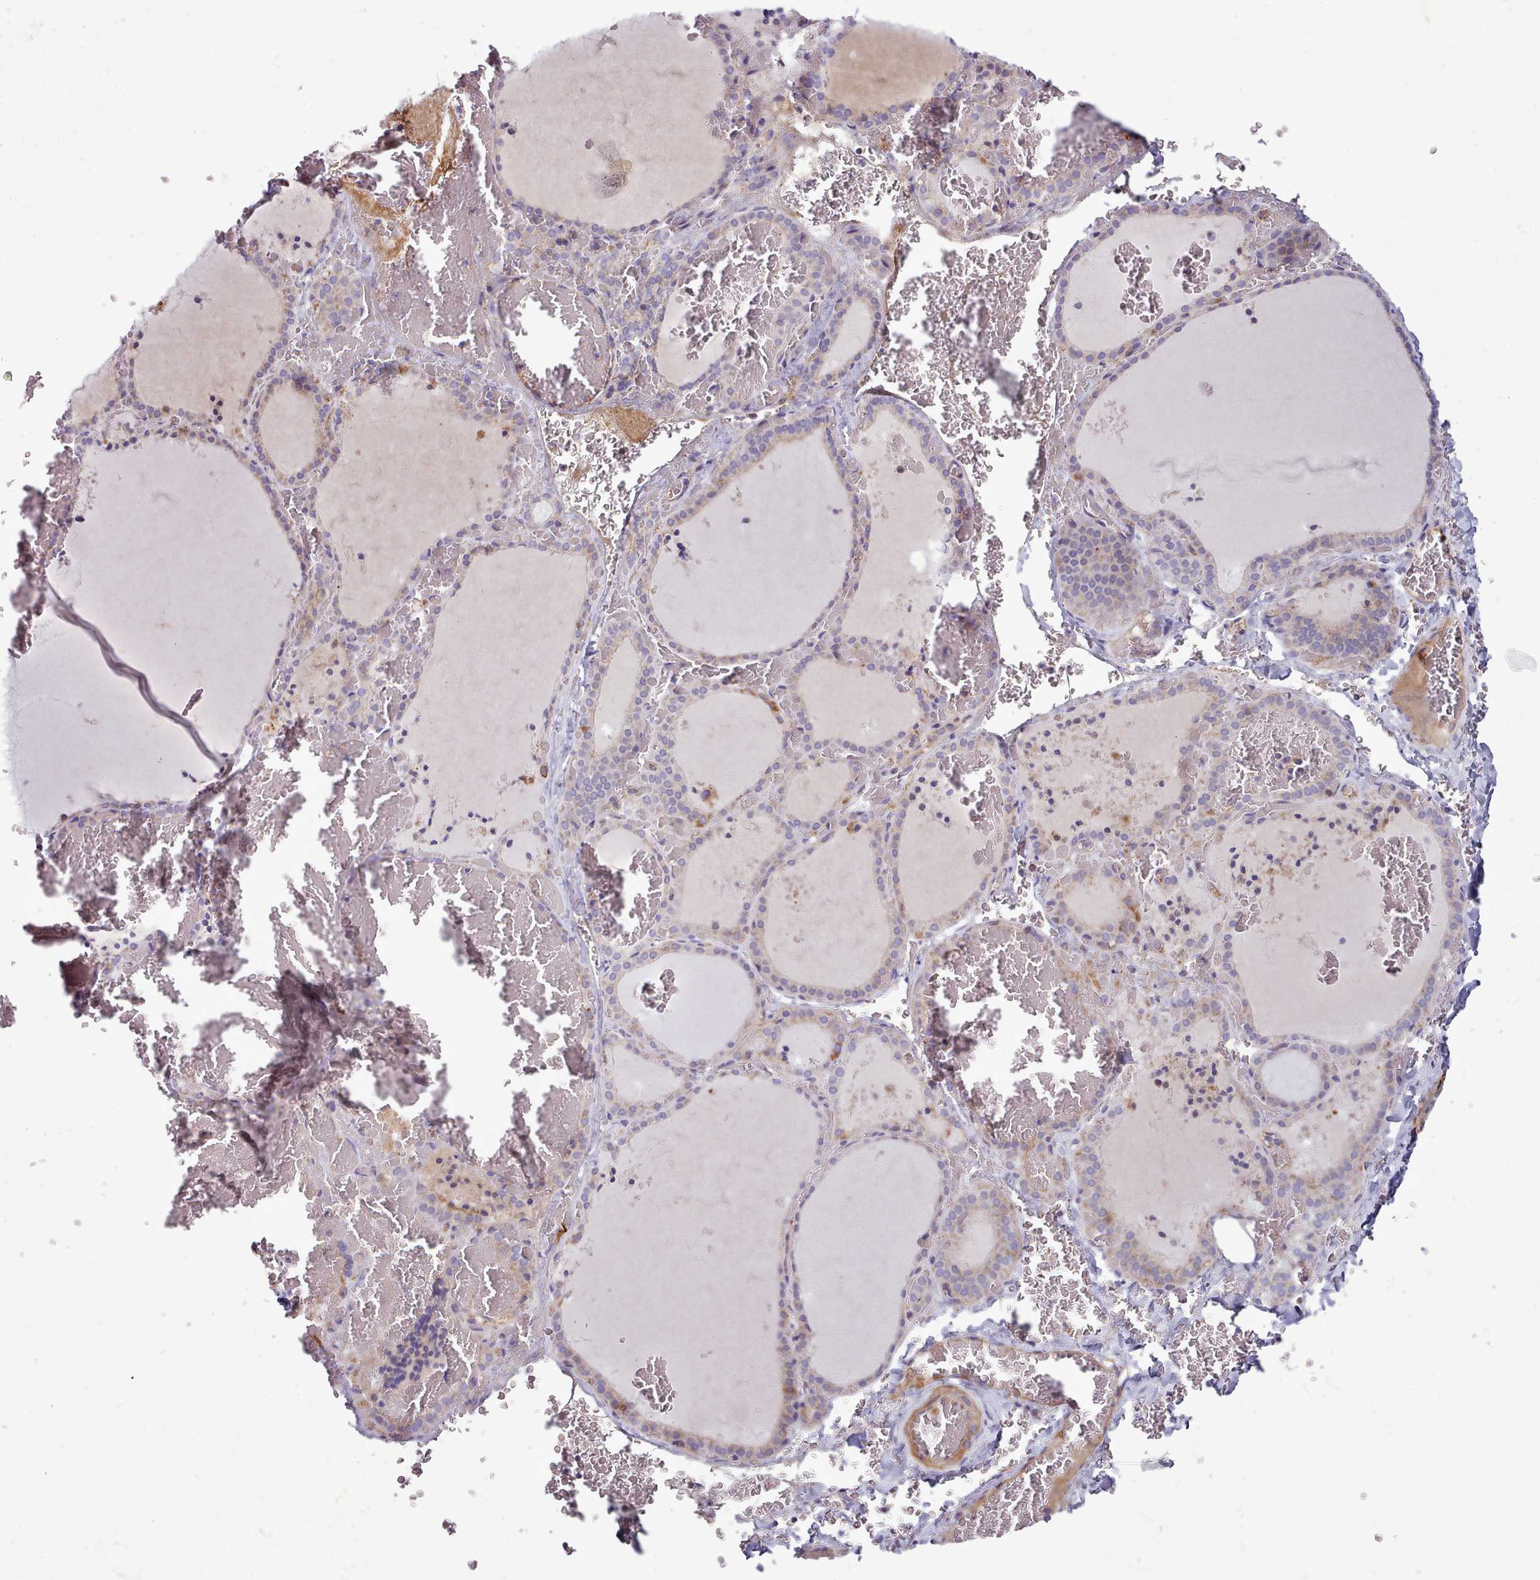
{"staining": {"intensity": "weak", "quantity": "<25%", "location": "cytoplasmic/membranous"}, "tissue": "thyroid gland", "cell_type": "Glandular cells", "image_type": "normal", "snomed": [{"axis": "morphology", "description": "Normal tissue, NOS"}, {"axis": "topography", "description": "Thyroid gland"}], "caption": "Immunohistochemistry micrograph of benign human thyroid gland stained for a protein (brown), which displays no staining in glandular cells. (DAB immunohistochemistry with hematoxylin counter stain).", "gene": "TENT4B", "patient": {"sex": "female", "age": 39}}